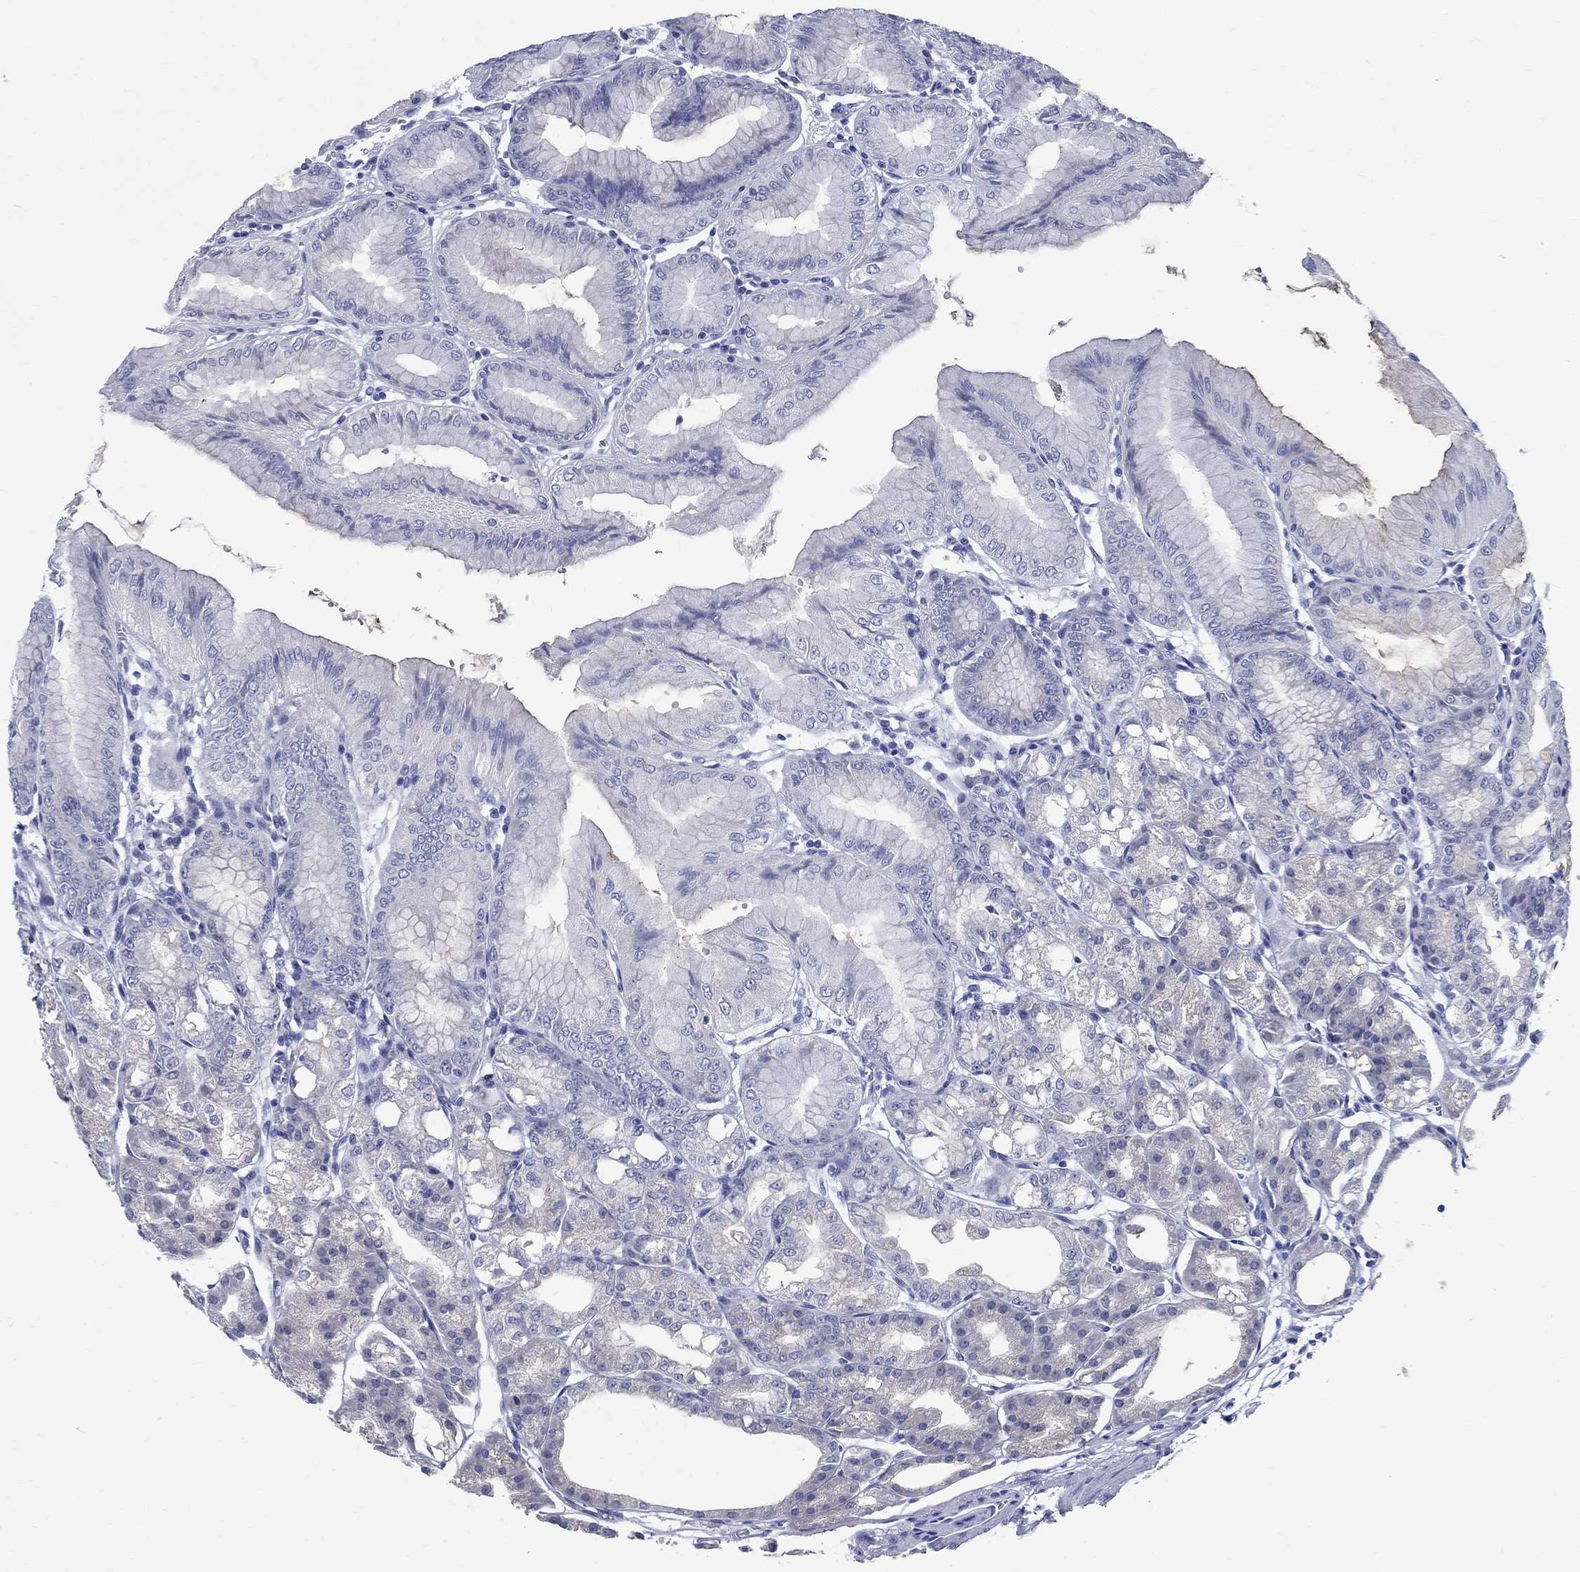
{"staining": {"intensity": "negative", "quantity": "none", "location": "none"}, "tissue": "stomach", "cell_type": "Glandular cells", "image_type": "normal", "snomed": [{"axis": "morphology", "description": "Normal tissue, NOS"}, {"axis": "topography", "description": "Stomach"}], "caption": "Photomicrograph shows no significant protein staining in glandular cells of normal stomach.", "gene": "BSPRY", "patient": {"sex": "male", "age": 71}}